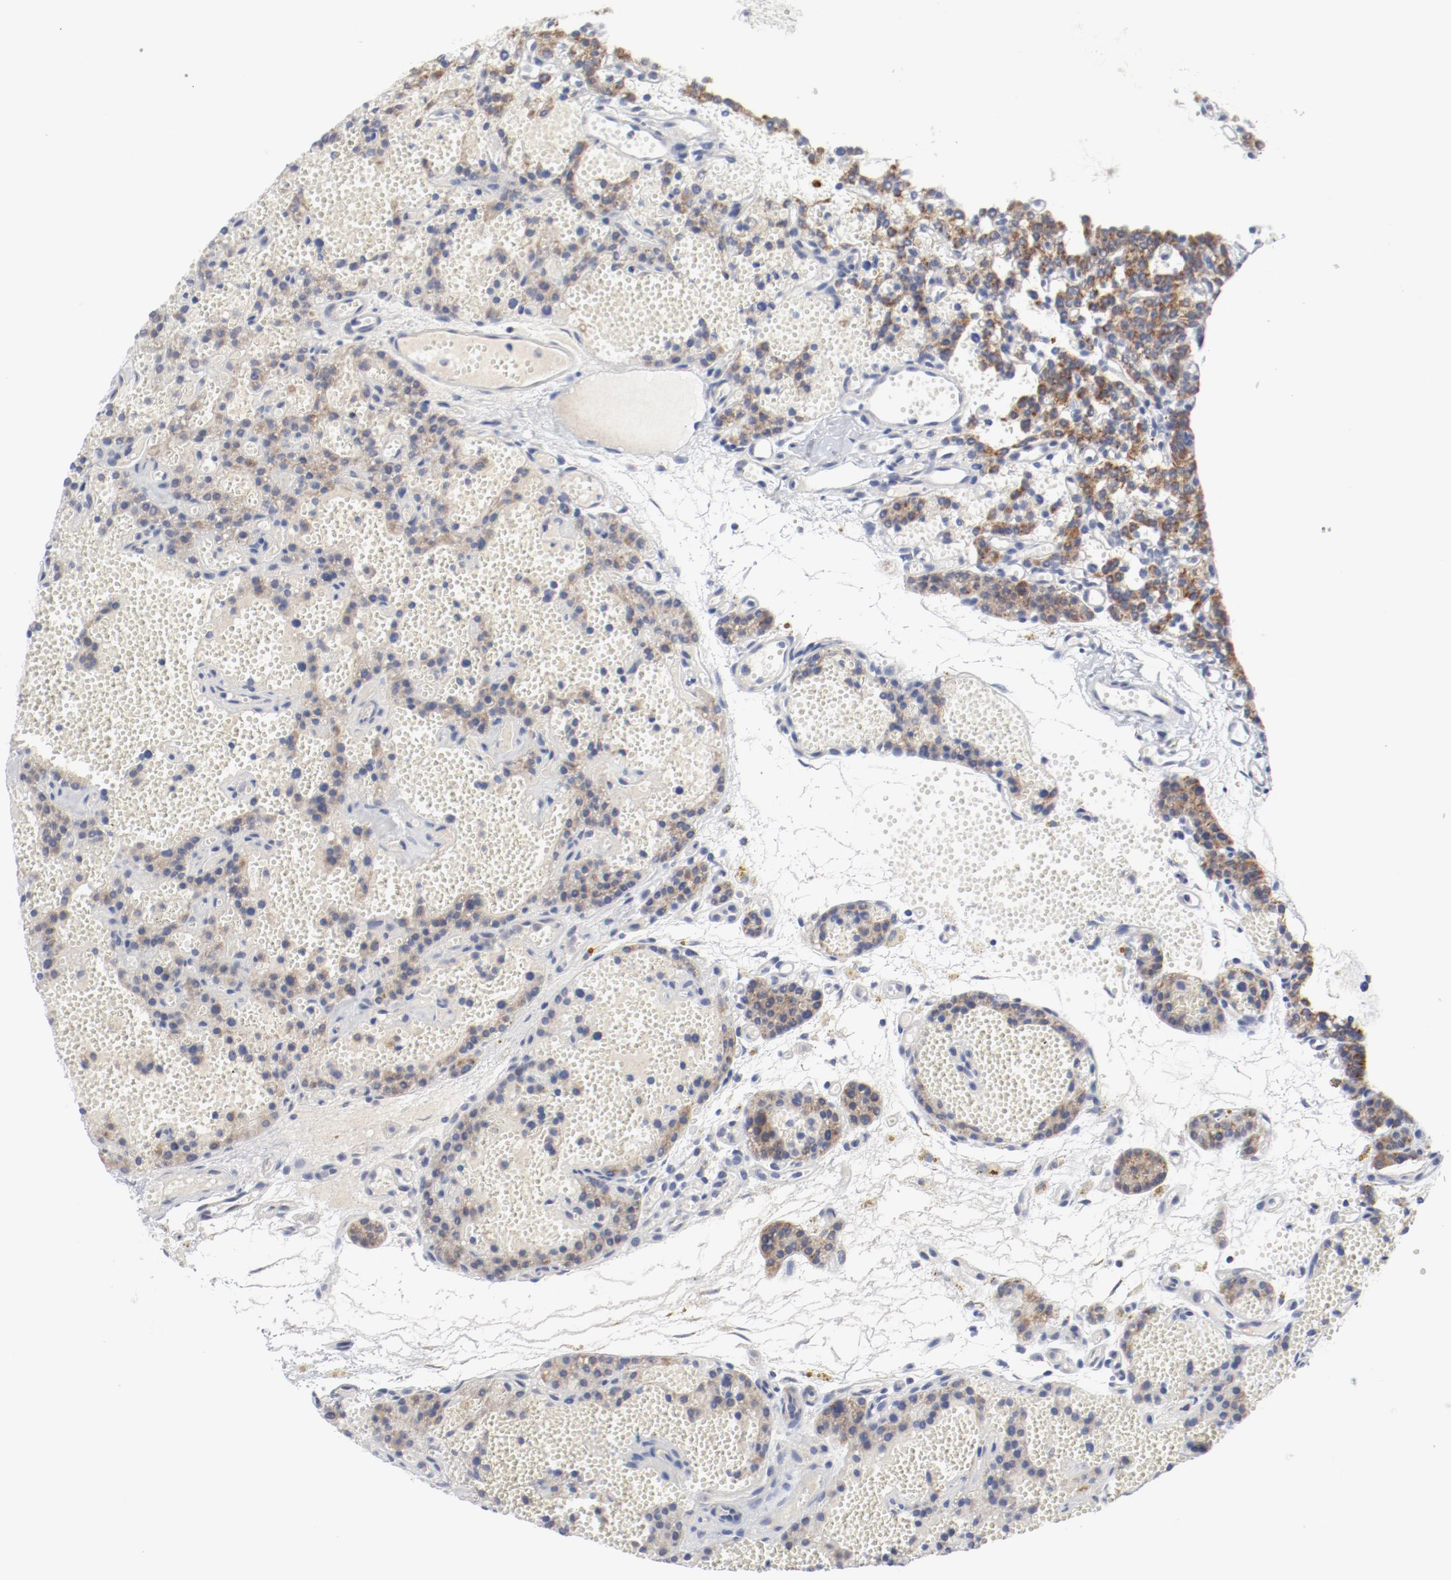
{"staining": {"intensity": "moderate", "quantity": ">75%", "location": "cytoplasmic/membranous"}, "tissue": "parathyroid gland", "cell_type": "Glandular cells", "image_type": "normal", "snomed": [{"axis": "morphology", "description": "Normal tissue, NOS"}, {"axis": "topography", "description": "Parathyroid gland"}], "caption": "Moderate cytoplasmic/membranous staining for a protein is present in approximately >75% of glandular cells of normal parathyroid gland using immunohistochemistry (IHC).", "gene": "BAD", "patient": {"sex": "male", "age": 25}}